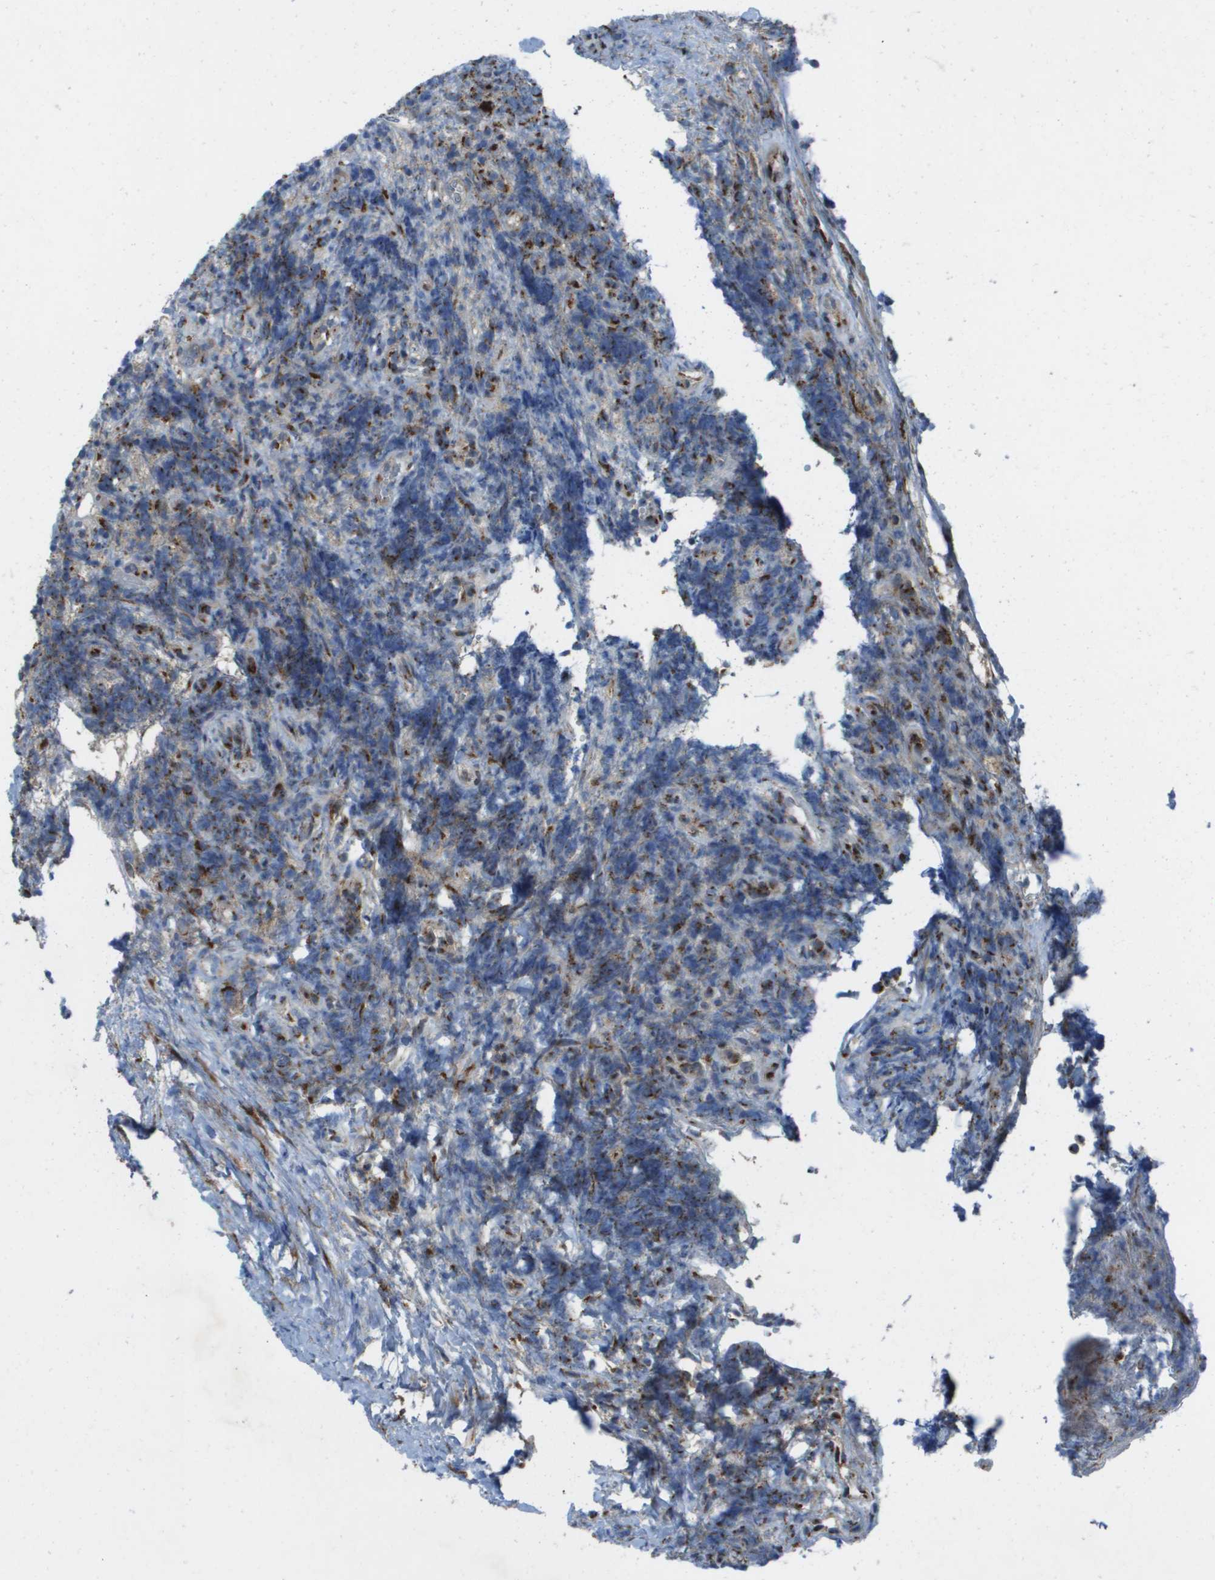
{"staining": {"intensity": "moderate", "quantity": "25%-75%", "location": "cytoplasmic/membranous"}, "tissue": "lymphoma", "cell_type": "Tumor cells", "image_type": "cancer", "snomed": [{"axis": "morphology", "description": "Malignant lymphoma, non-Hodgkin's type, High grade"}, {"axis": "topography", "description": "Lymph node"}], "caption": "High-grade malignant lymphoma, non-Hodgkin's type was stained to show a protein in brown. There is medium levels of moderate cytoplasmic/membranous expression in about 25%-75% of tumor cells.", "gene": "QSOX2", "patient": {"sex": "female", "age": 76}}